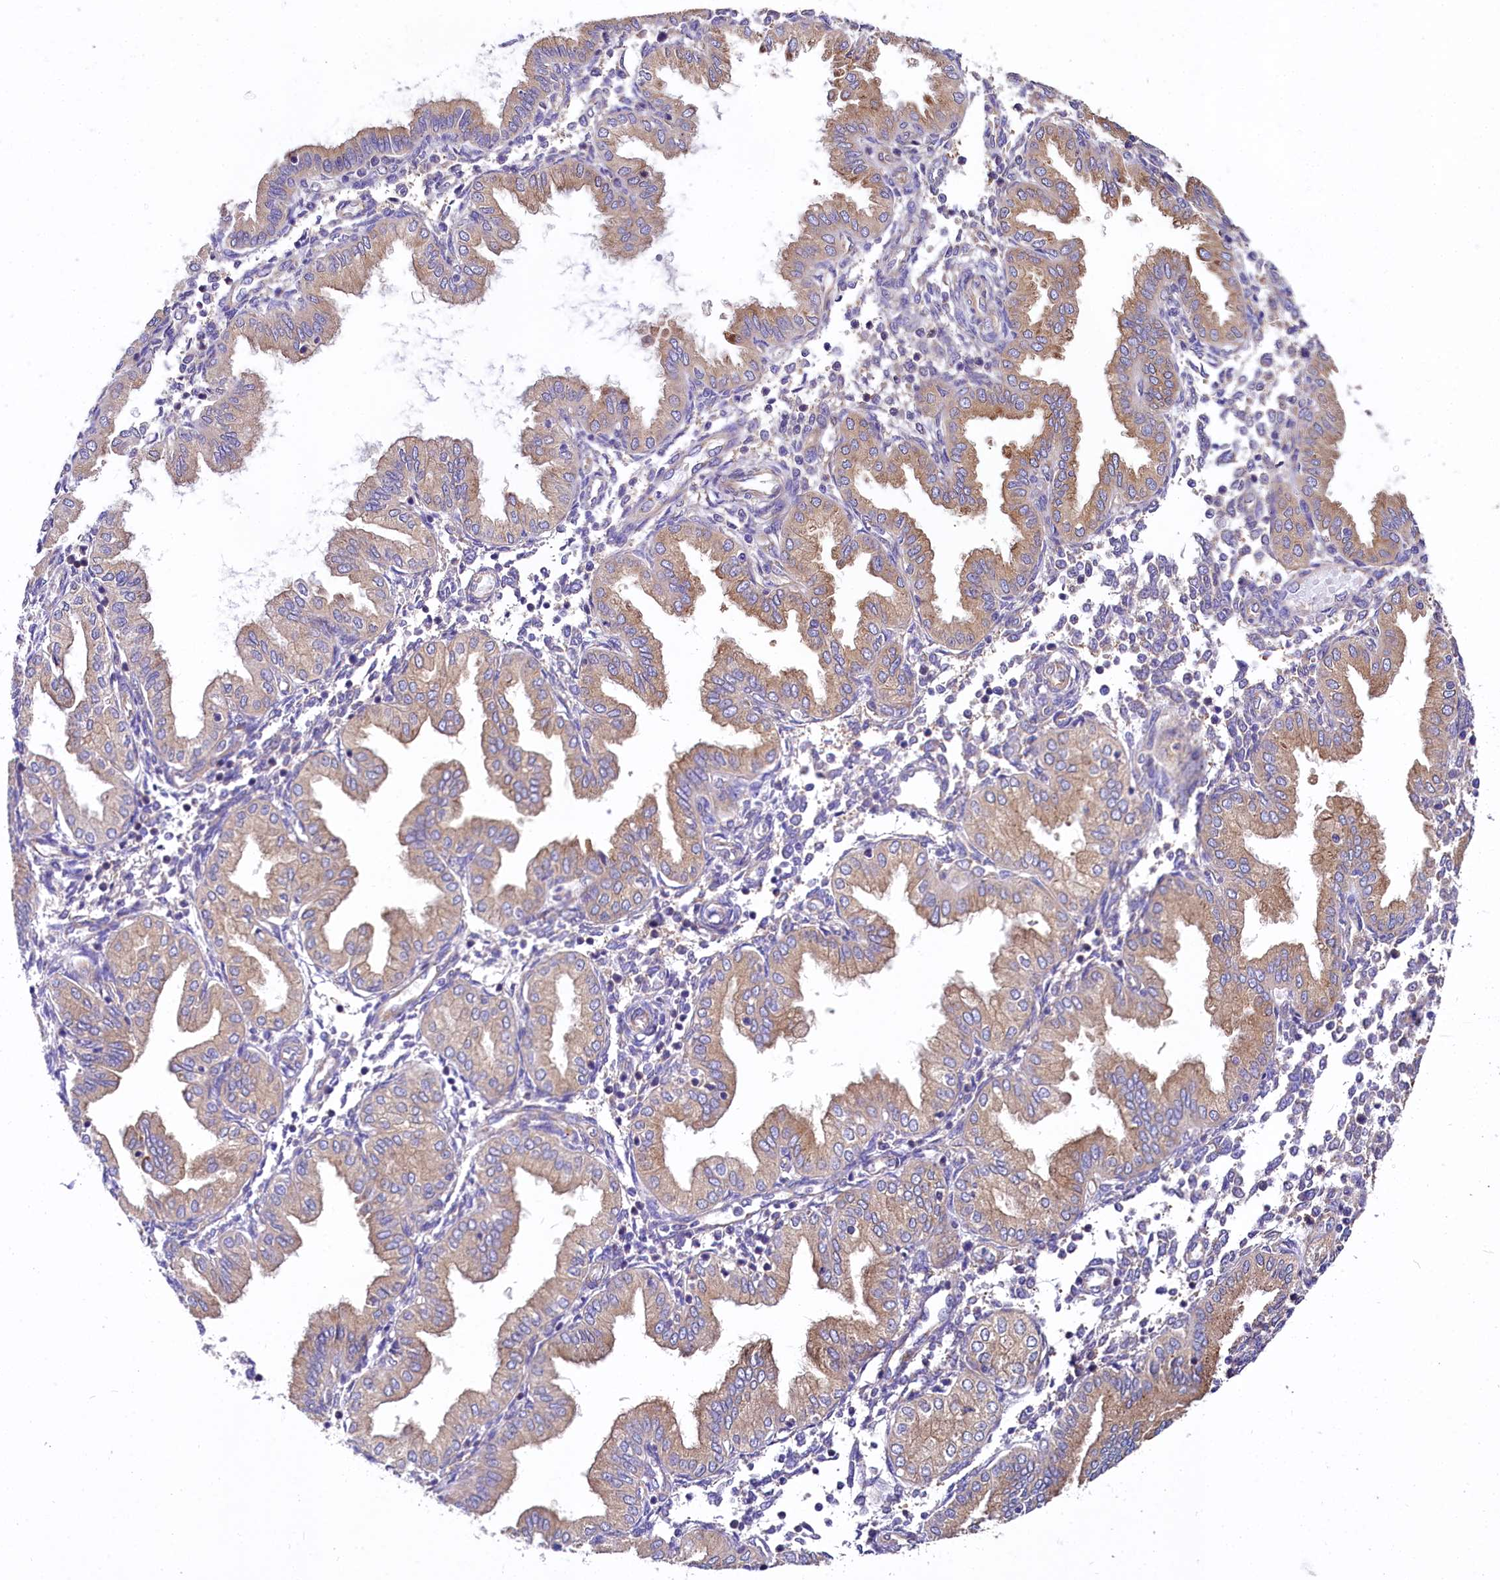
{"staining": {"intensity": "negative", "quantity": "none", "location": "none"}, "tissue": "endometrium", "cell_type": "Cells in endometrial stroma", "image_type": "normal", "snomed": [{"axis": "morphology", "description": "Normal tissue, NOS"}, {"axis": "topography", "description": "Endometrium"}], "caption": "The photomicrograph displays no staining of cells in endometrial stroma in unremarkable endometrium. (DAB immunohistochemistry (IHC) with hematoxylin counter stain).", "gene": "QARS1", "patient": {"sex": "female", "age": 53}}